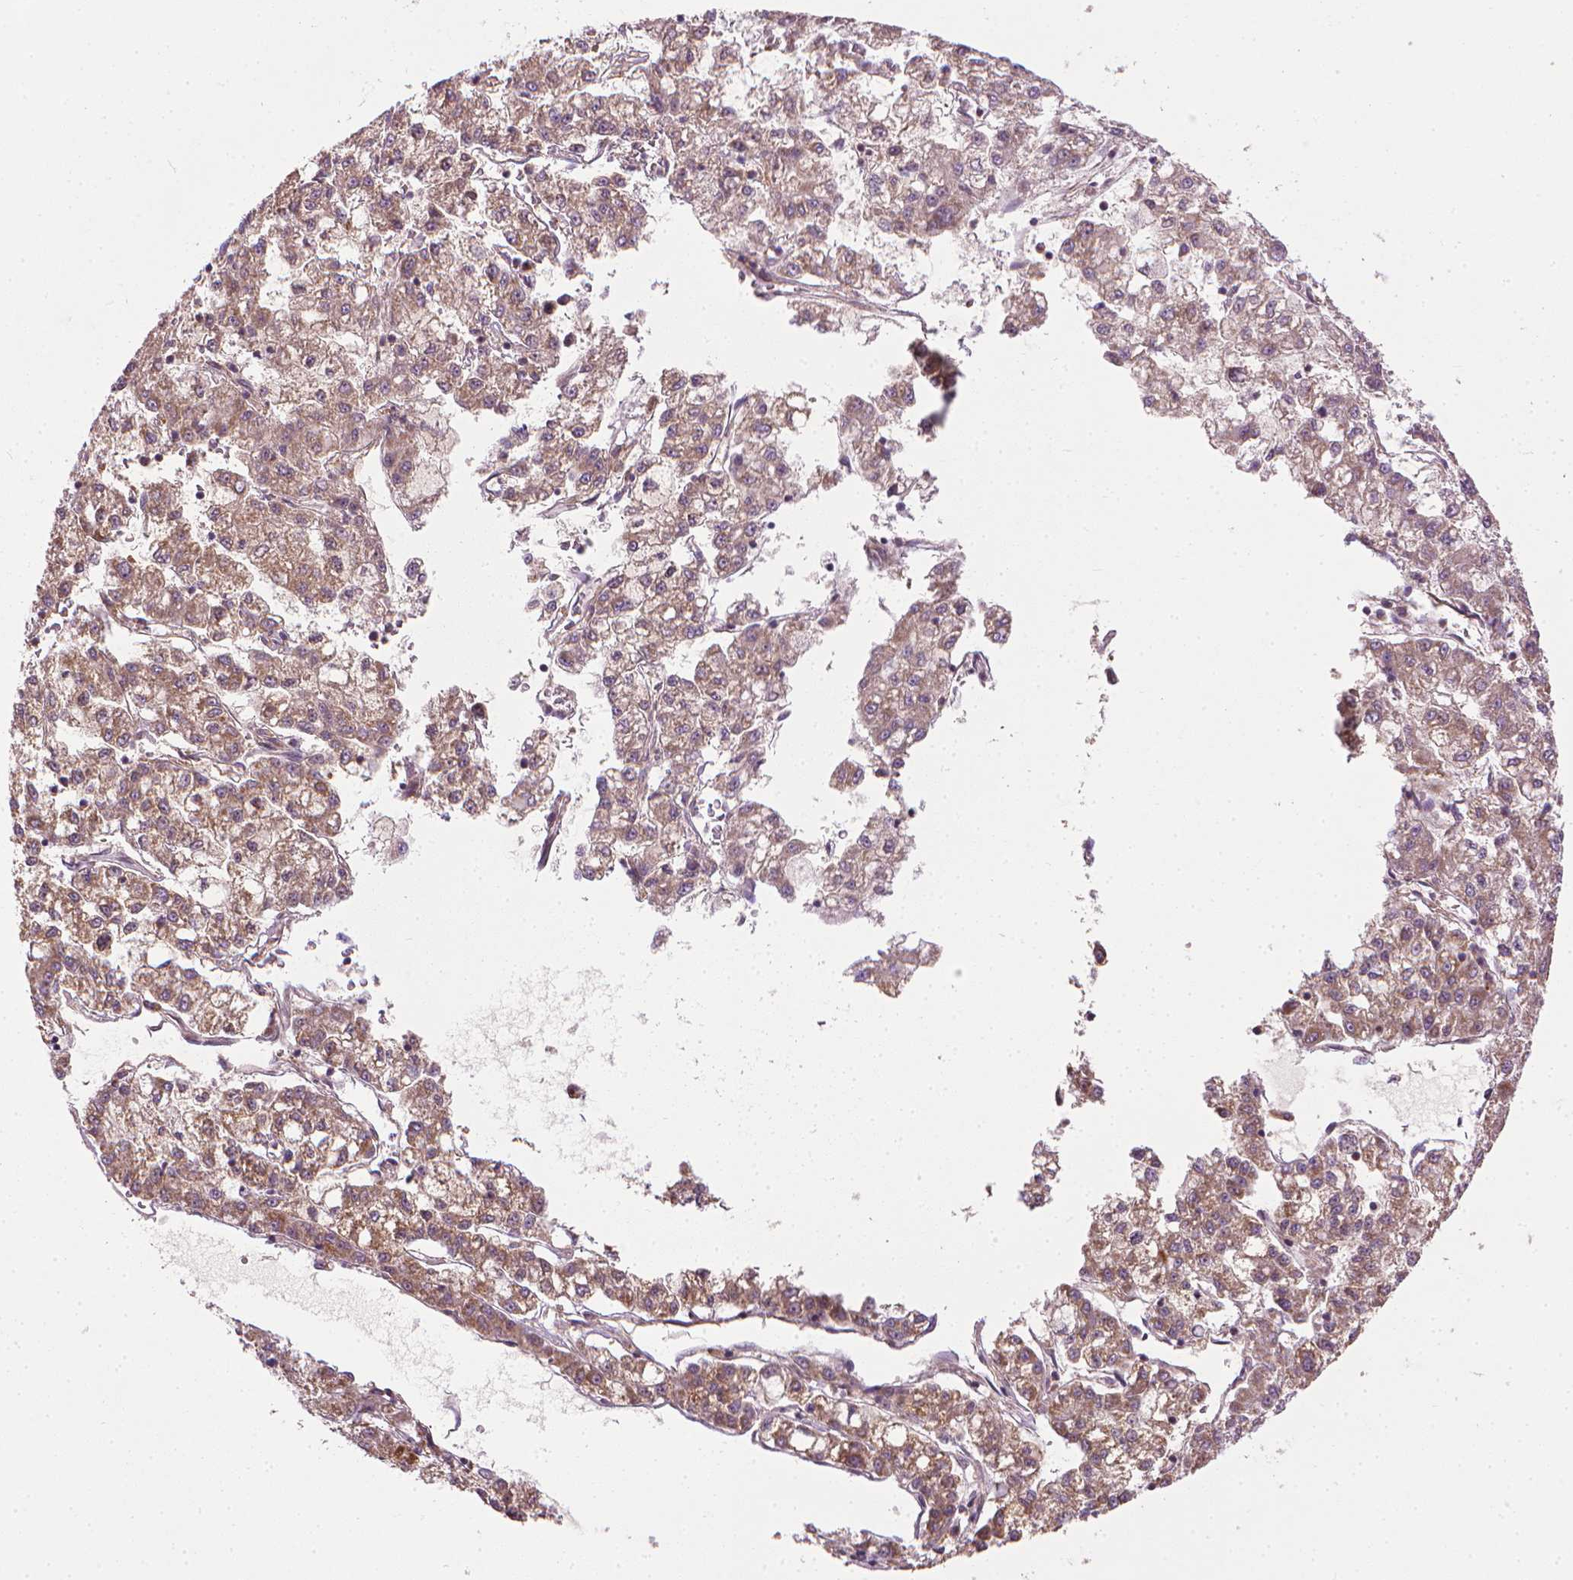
{"staining": {"intensity": "weak", "quantity": ">75%", "location": "cytoplasmic/membranous"}, "tissue": "liver cancer", "cell_type": "Tumor cells", "image_type": "cancer", "snomed": [{"axis": "morphology", "description": "Carcinoma, Hepatocellular, NOS"}, {"axis": "topography", "description": "Liver"}], "caption": "Immunohistochemical staining of human liver cancer exhibits low levels of weak cytoplasmic/membranous expression in about >75% of tumor cells.", "gene": "PRAG1", "patient": {"sex": "male", "age": 40}}